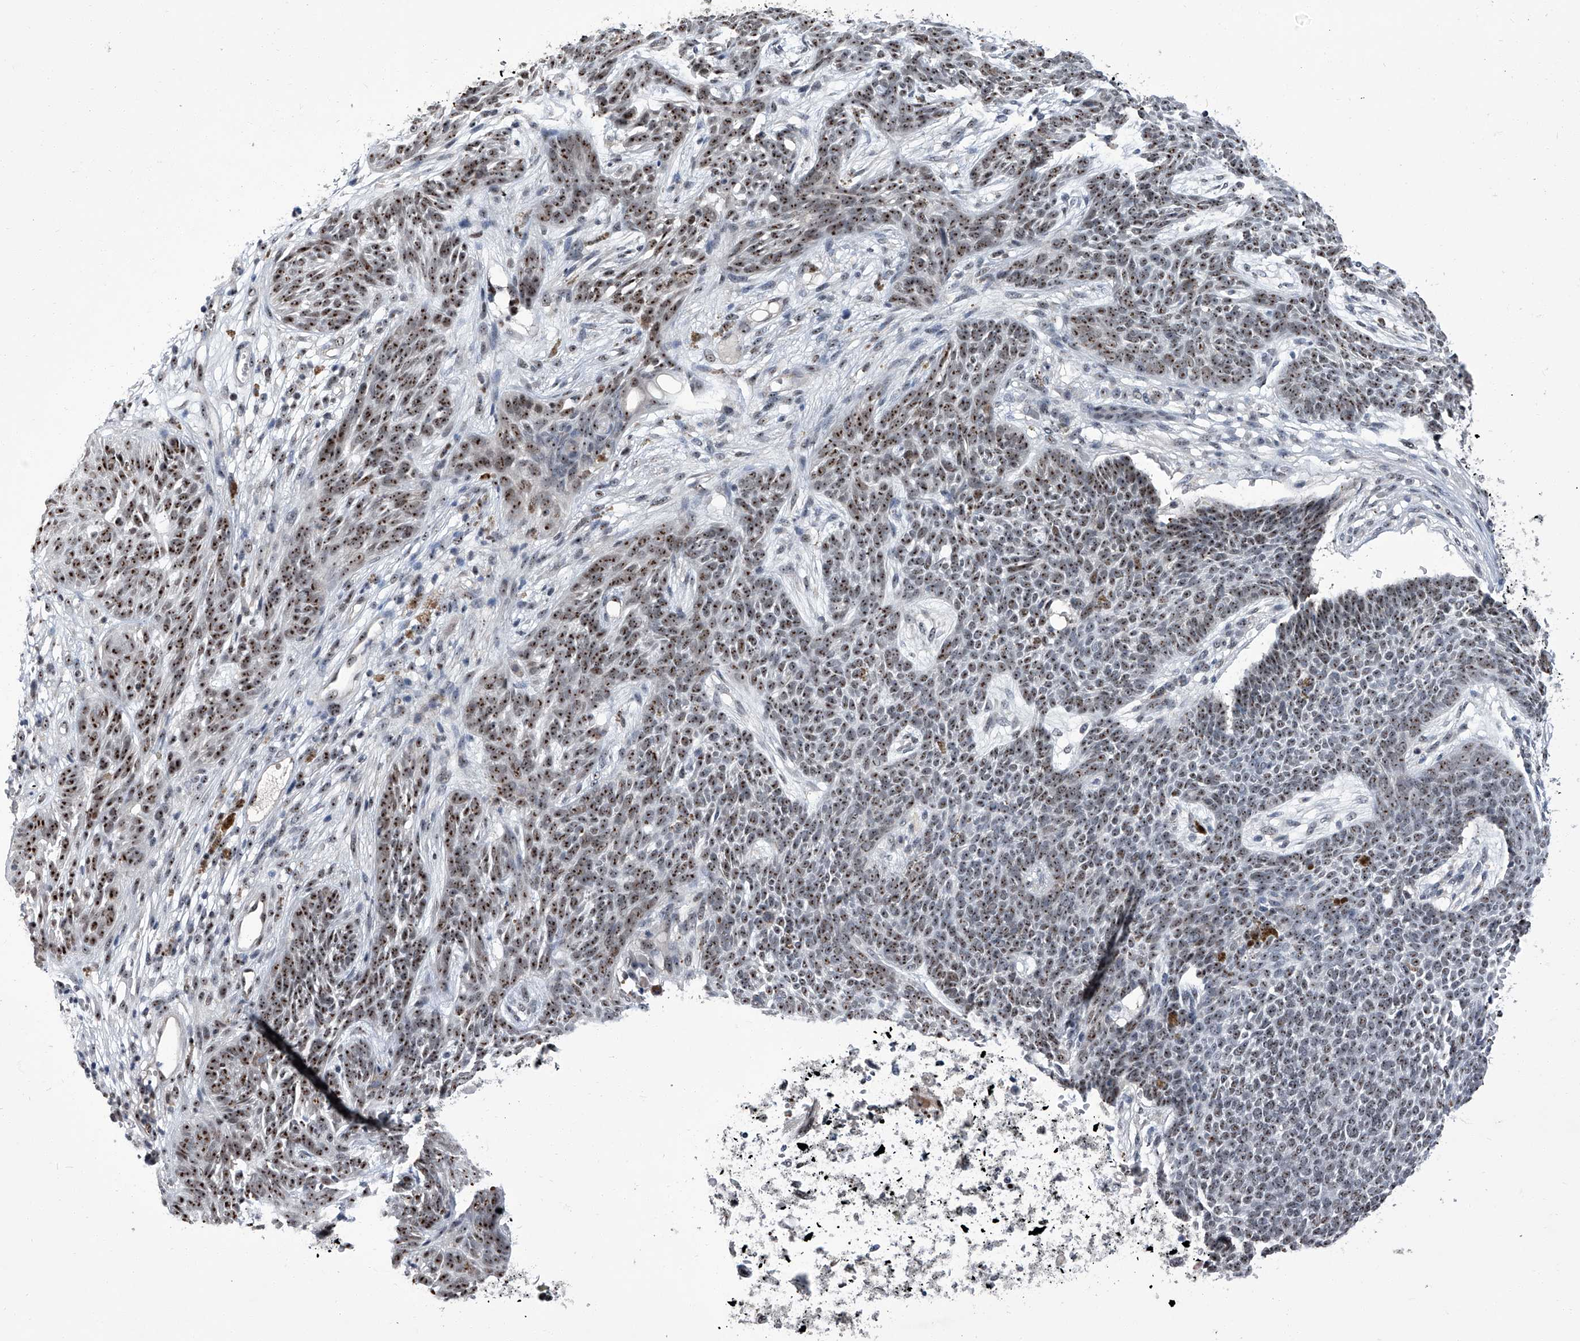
{"staining": {"intensity": "moderate", "quantity": ">75%", "location": "nuclear"}, "tissue": "skin cancer", "cell_type": "Tumor cells", "image_type": "cancer", "snomed": [{"axis": "morphology", "description": "Basal cell carcinoma"}, {"axis": "topography", "description": "Skin"}], "caption": "Immunohistochemistry (DAB) staining of skin basal cell carcinoma exhibits moderate nuclear protein positivity in about >75% of tumor cells.", "gene": "CMTR1", "patient": {"sex": "female", "age": 84}}